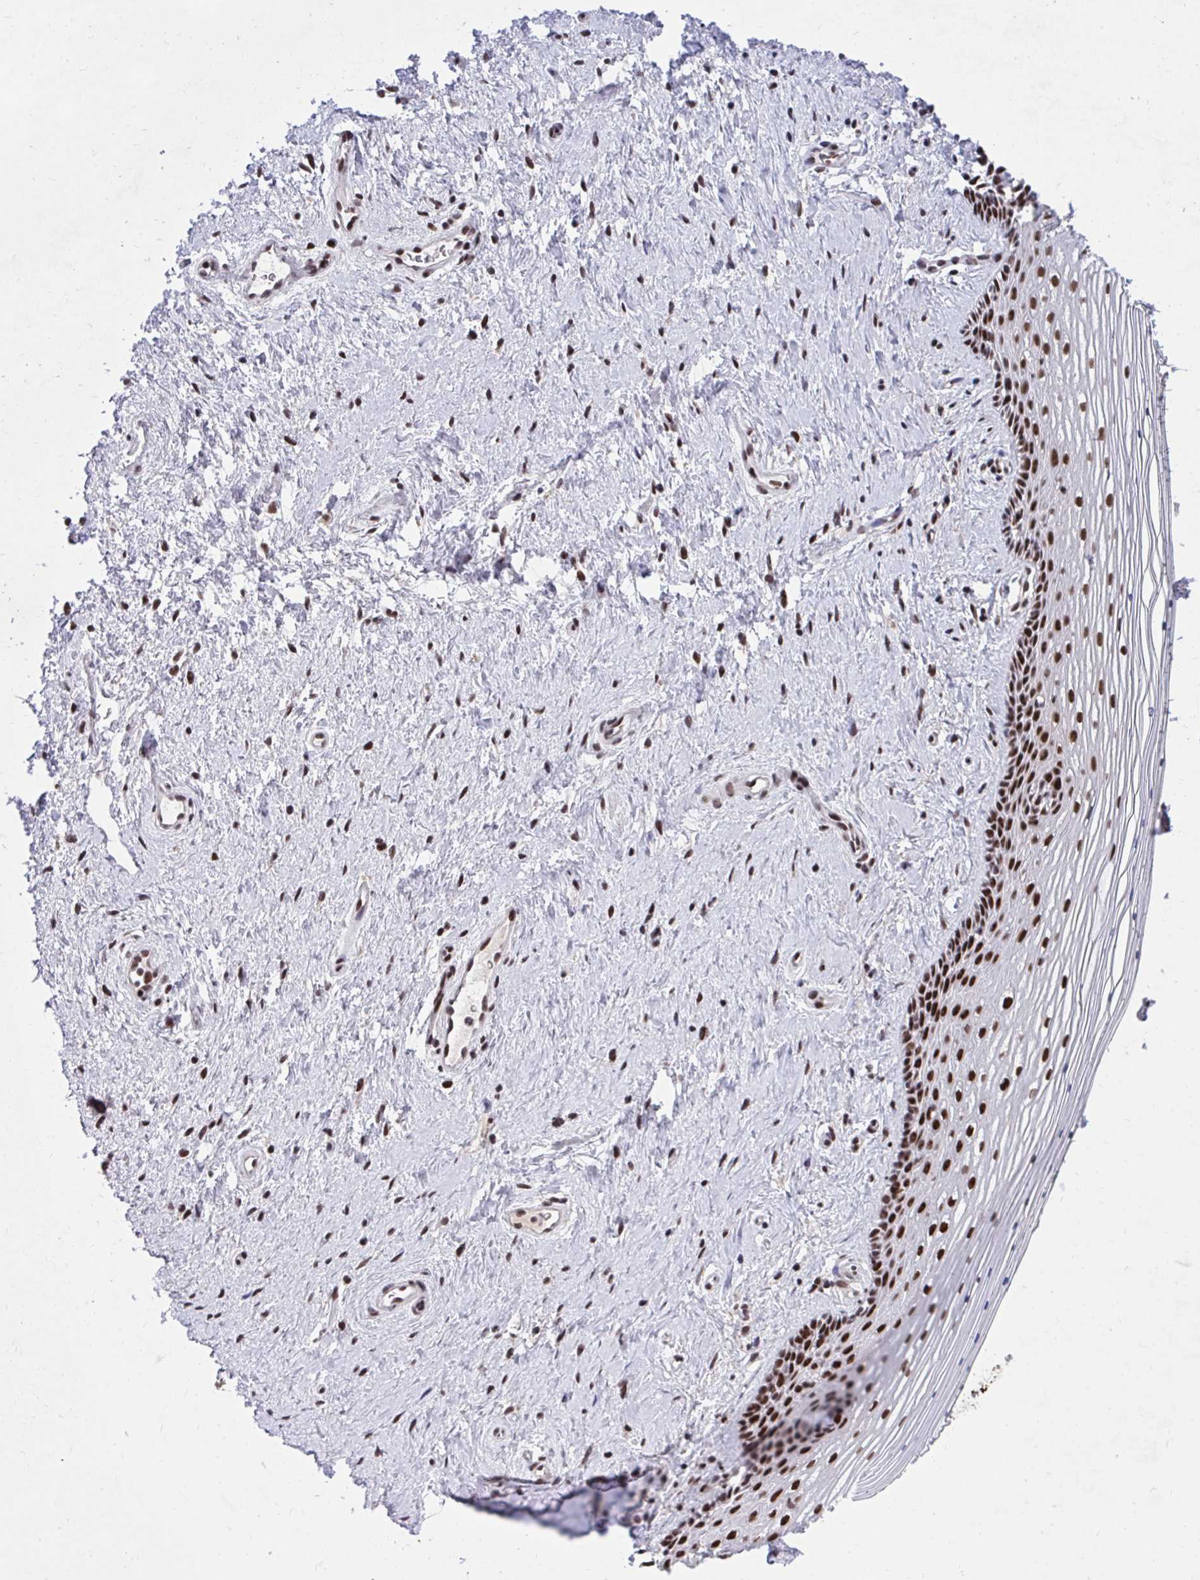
{"staining": {"intensity": "strong", "quantity": ">75%", "location": "nuclear"}, "tissue": "vagina", "cell_type": "Squamous epithelial cells", "image_type": "normal", "snomed": [{"axis": "morphology", "description": "Normal tissue, NOS"}, {"axis": "topography", "description": "Vagina"}], "caption": "Immunohistochemical staining of unremarkable human vagina shows high levels of strong nuclear positivity in approximately >75% of squamous epithelial cells.", "gene": "SYNE4", "patient": {"sex": "female", "age": 42}}